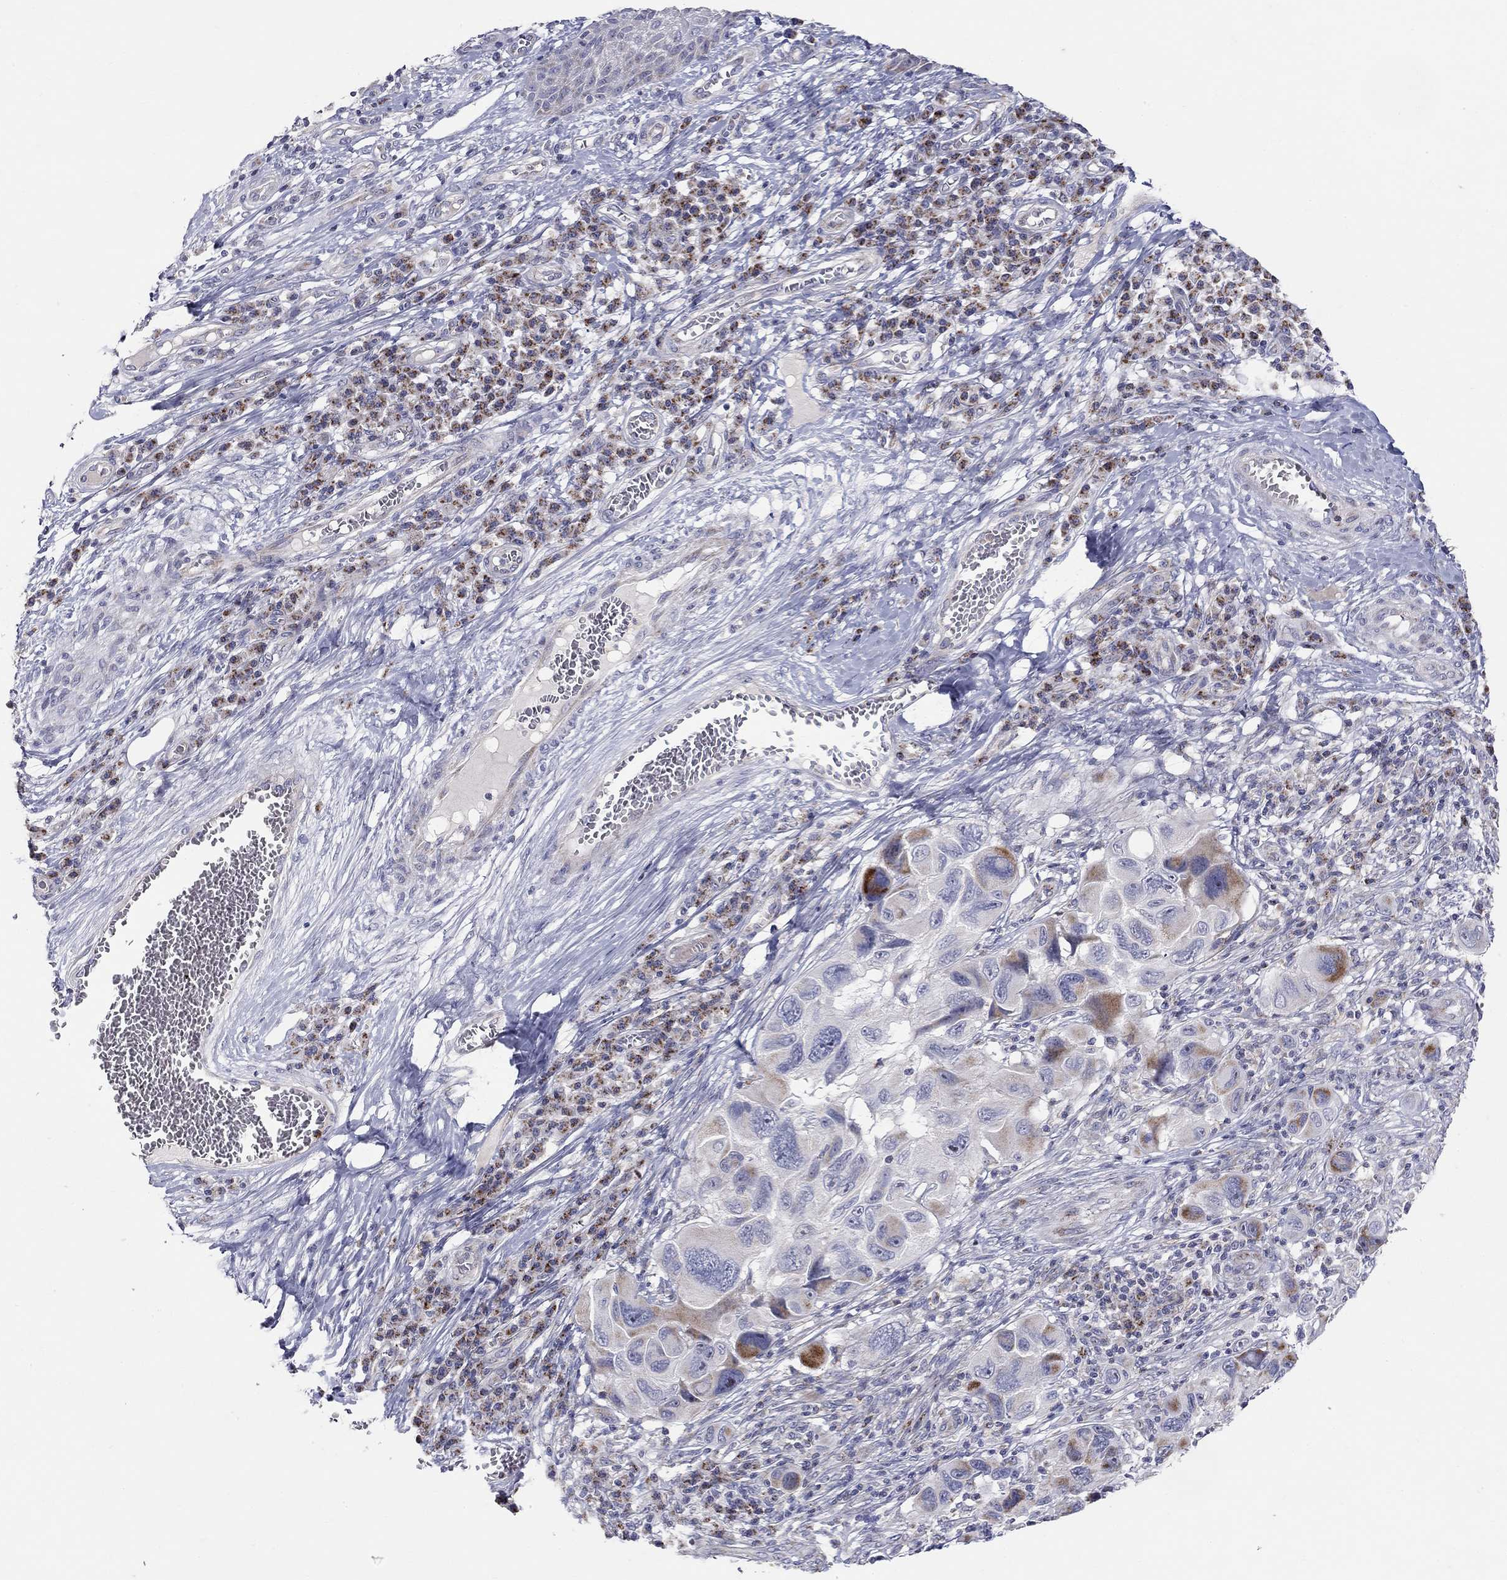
{"staining": {"intensity": "moderate", "quantity": "25%-75%", "location": "cytoplasmic/membranous"}, "tissue": "melanoma", "cell_type": "Tumor cells", "image_type": "cancer", "snomed": [{"axis": "morphology", "description": "Malignant melanoma, NOS"}, {"axis": "topography", "description": "Skin"}], "caption": "A histopathology image showing moderate cytoplasmic/membranous staining in approximately 25%-75% of tumor cells in melanoma, as visualized by brown immunohistochemical staining.", "gene": "HMX2", "patient": {"sex": "male", "age": 53}}